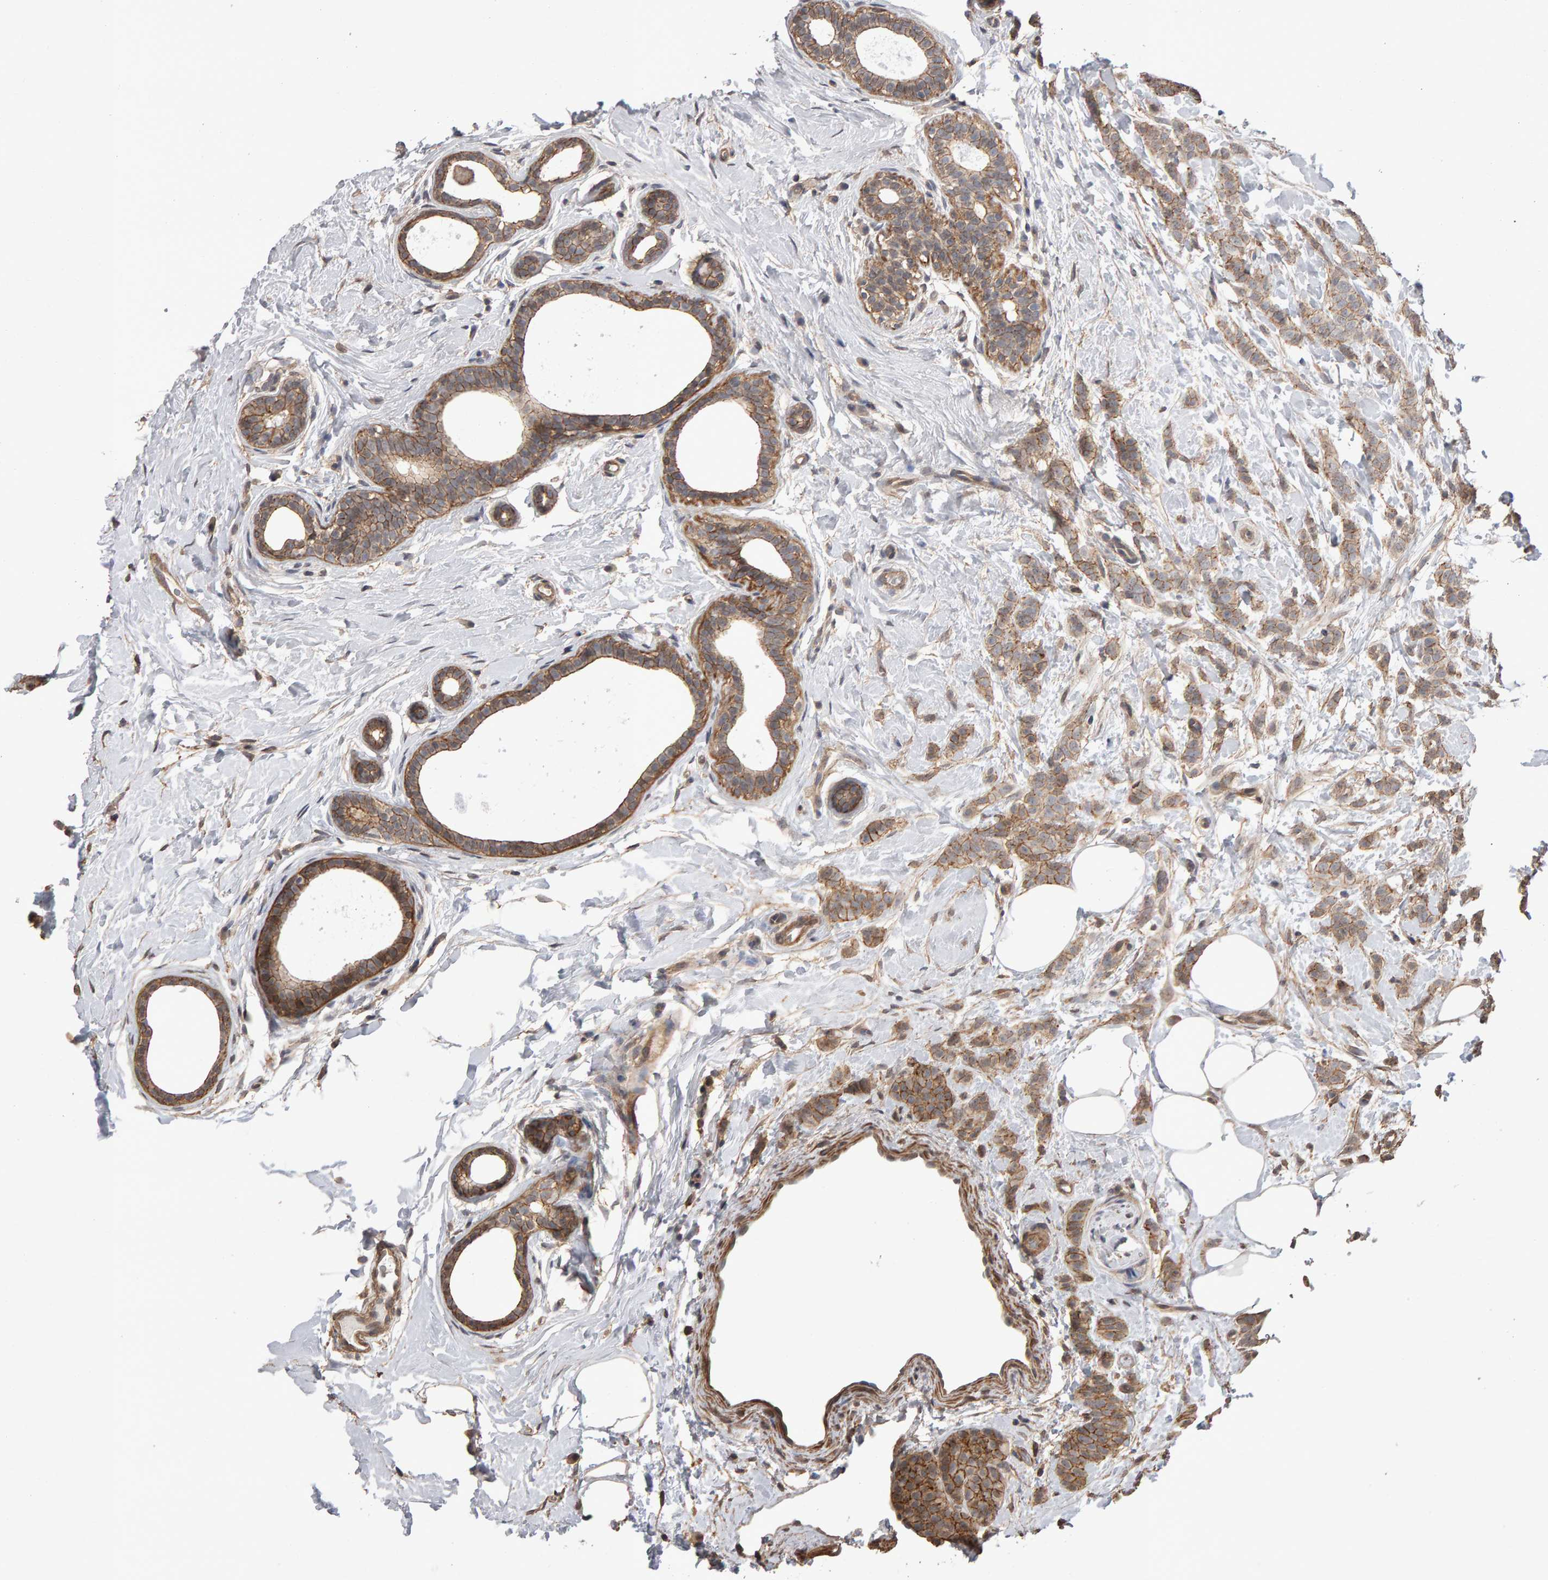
{"staining": {"intensity": "moderate", "quantity": ">75%", "location": "cytoplasmic/membranous"}, "tissue": "breast cancer", "cell_type": "Tumor cells", "image_type": "cancer", "snomed": [{"axis": "morphology", "description": "Lobular carcinoma, in situ"}, {"axis": "morphology", "description": "Lobular carcinoma"}, {"axis": "topography", "description": "Breast"}], "caption": "A high-resolution micrograph shows immunohistochemistry (IHC) staining of breast lobular carcinoma, which shows moderate cytoplasmic/membranous positivity in approximately >75% of tumor cells. The staining was performed using DAB, with brown indicating positive protein expression. Nuclei are stained blue with hematoxylin.", "gene": "SCRIB", "patient": {"sex": "female", "age": 41}}